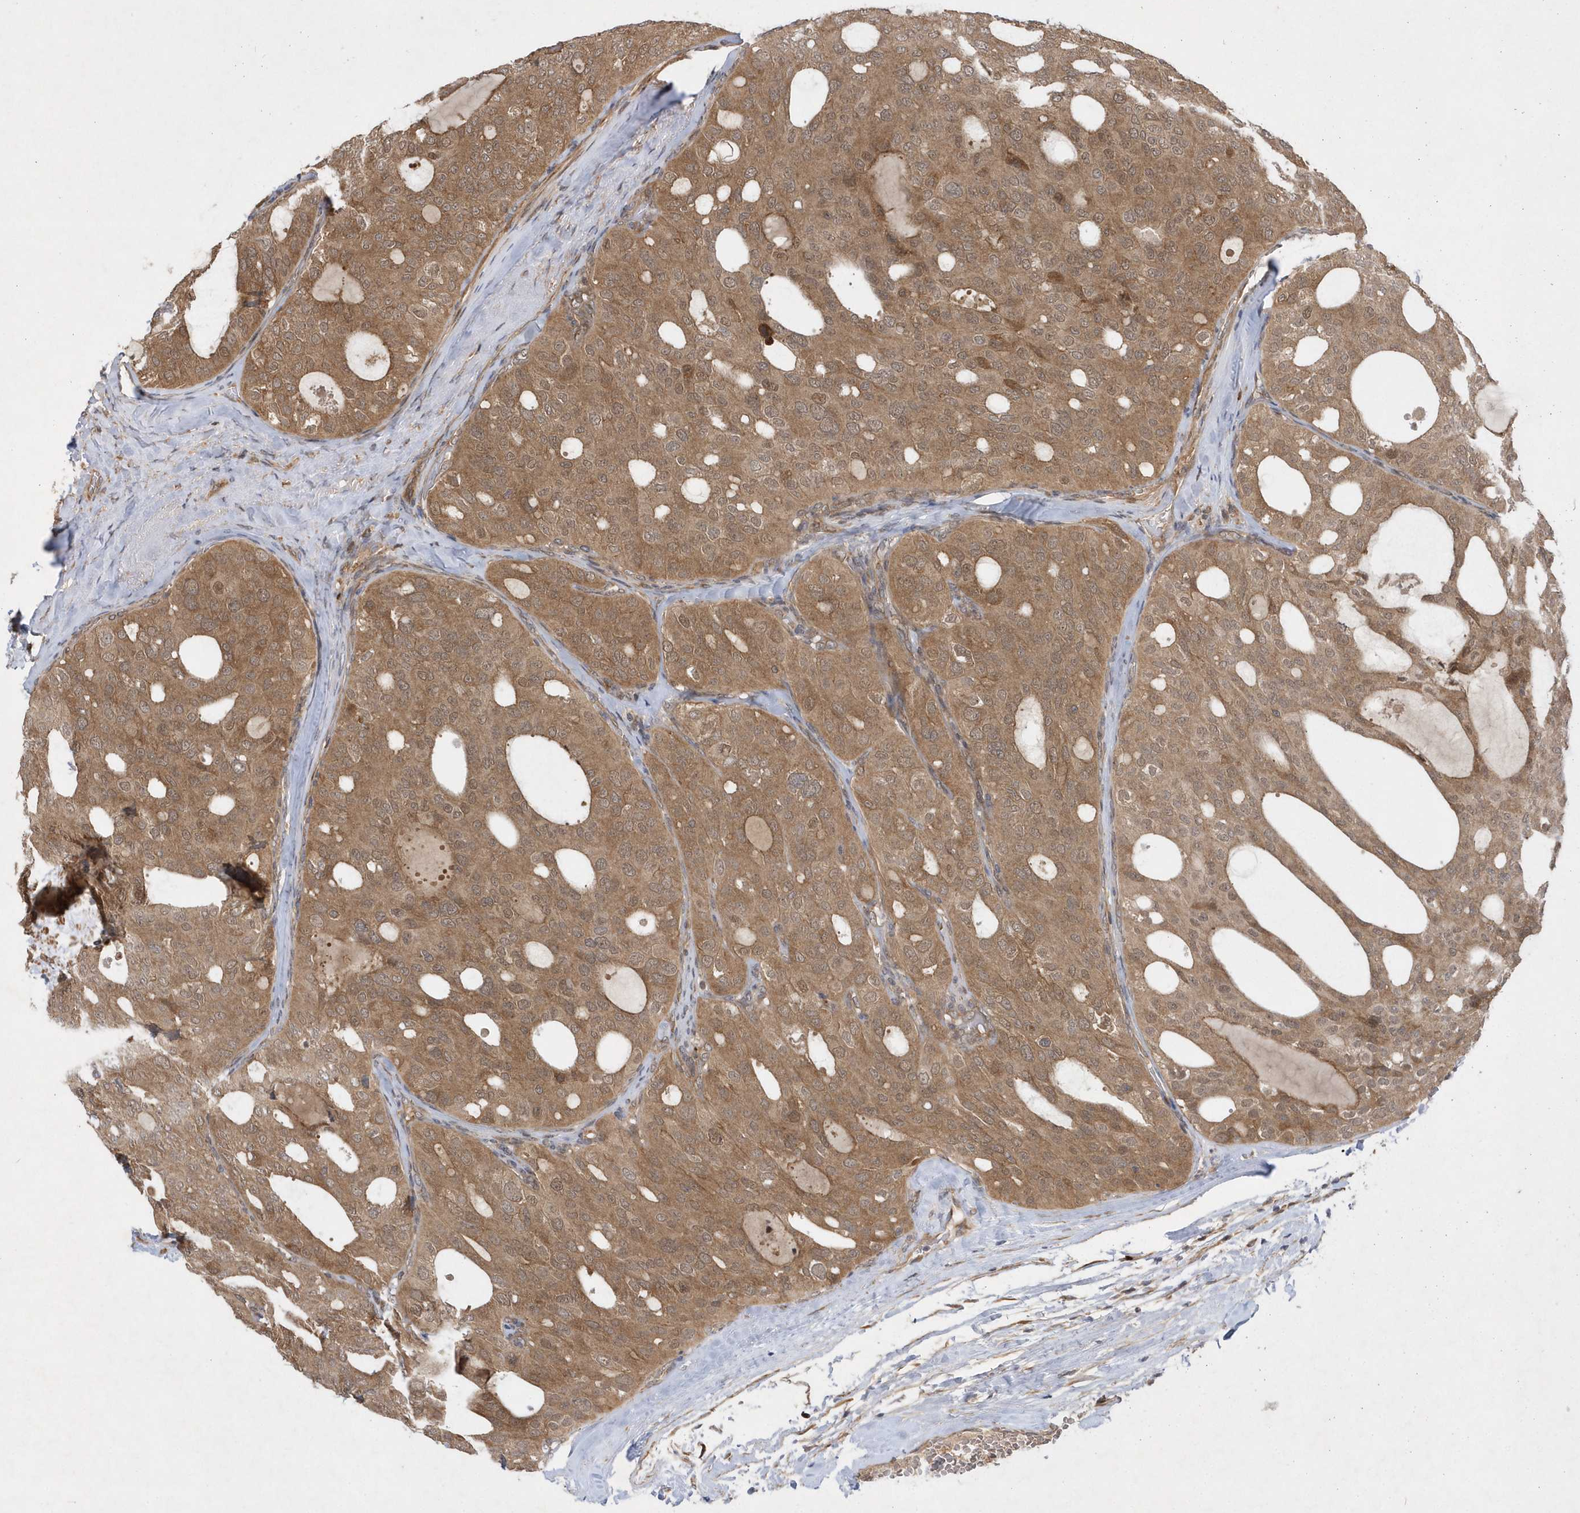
{"staining": {"intensity": "moderate", "quantity": ">75%", "location": "cytoplasmic/membranous,nuclear"}, "tissue": "thyroid cancer", "cell_type": "Tumor cells", "image_type": "cancer", "snomed": [{"axis": "morphology", "description": "Follicular adenoma carcinoma, NOS"}, {"axis": "topography", "description": "Thyroid gland"}], "caption": "Human thyroid follicular adenoma carcinoma stained with a brown dye shows moderate cytoplasmic/membranous and nuclear positive positivity in about >75% of tumor cells.", "gene": "GFM2", "patient": {"sex": "male", "age": 75}}